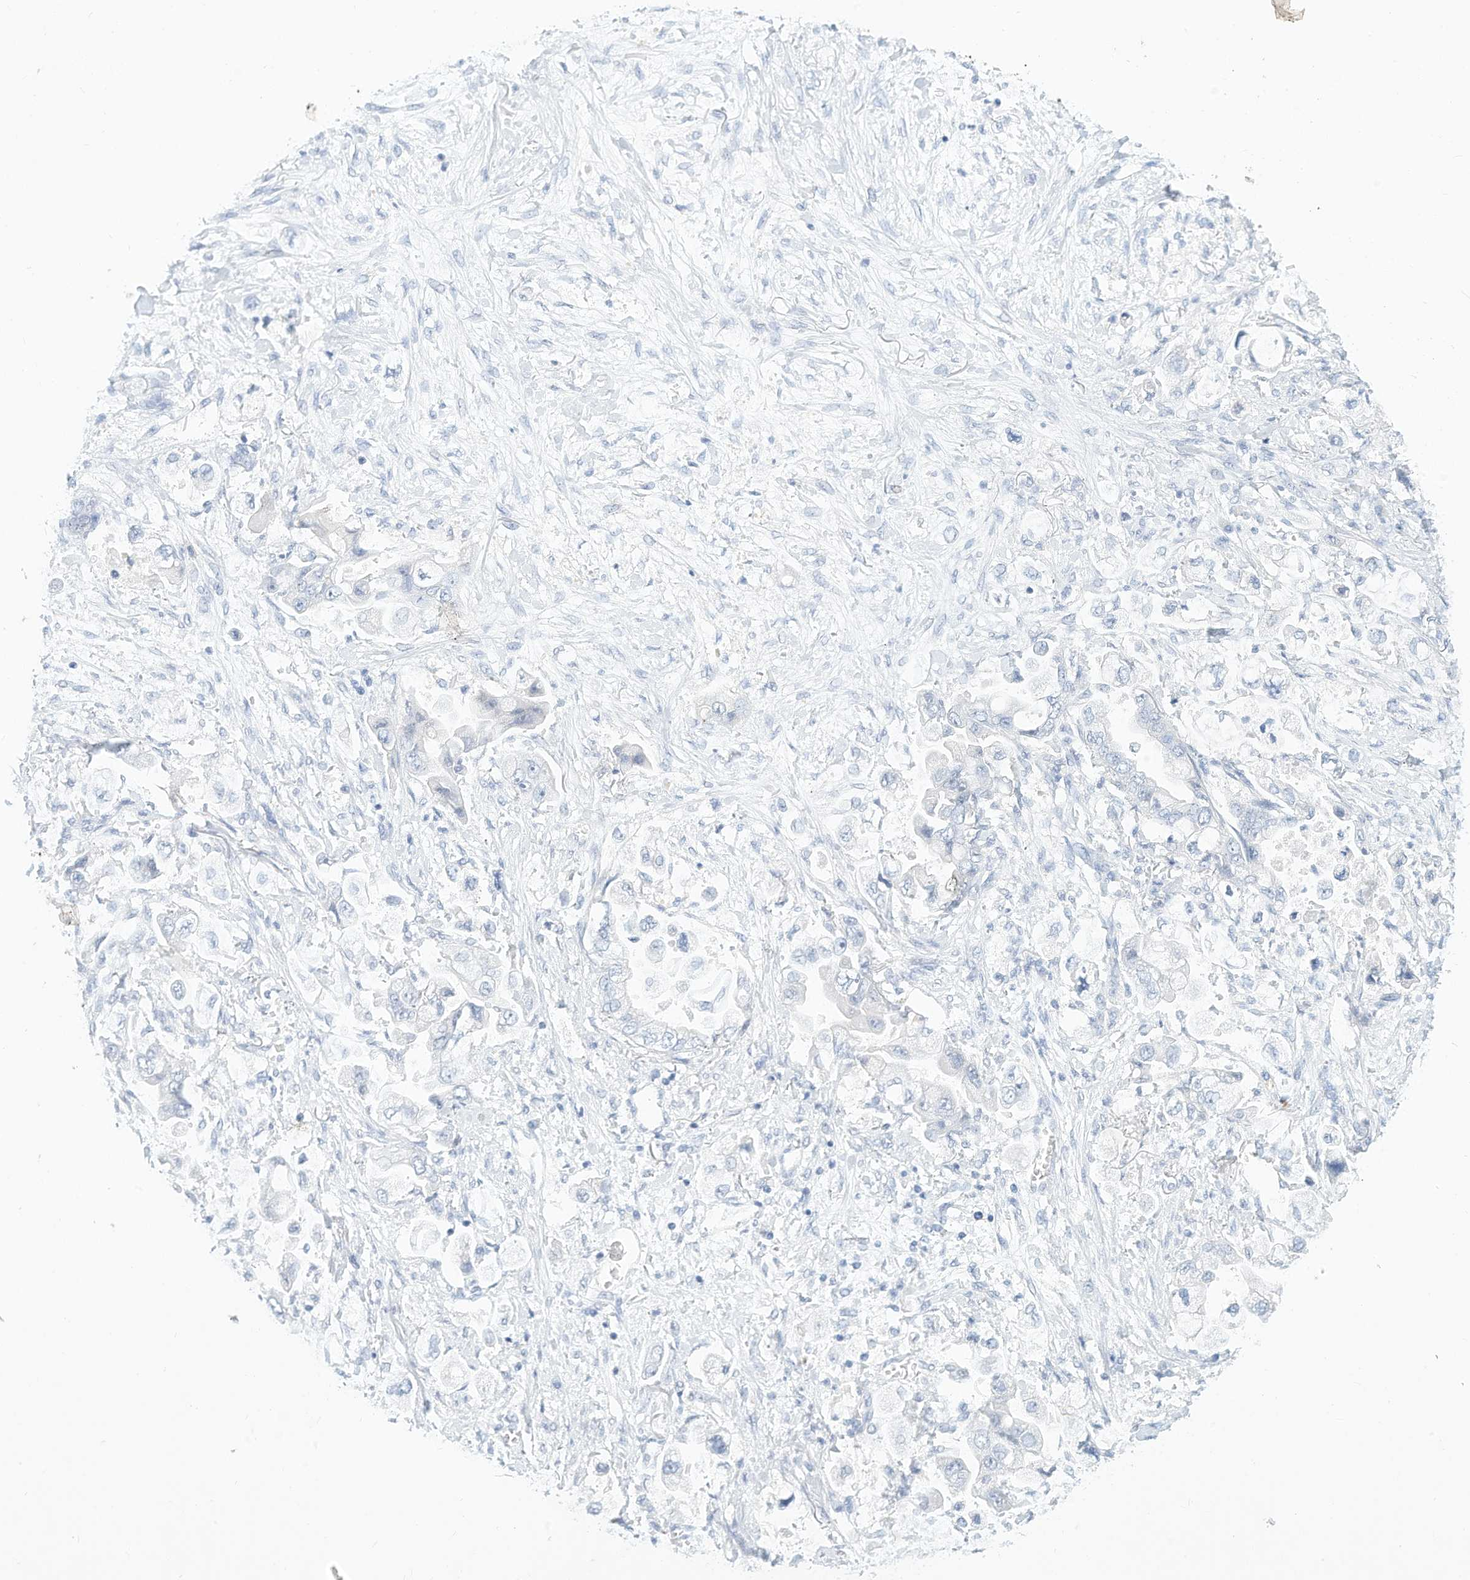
{"staining": {"intensity": "negative", "quantity": "none", "location": "none"}, "tissue": "stomach cancer", "cell_type": "Tumor cells", "image_type": "cancer", "snomed": [{"axis": "morphology", "description": "Adenocarcinoma, NOS"}, {"axis": "topography", "description": "Stomach"}], "caption": "Stomach cancer (adenocarcinoma) stained for a protein using immunohistochemistry (IHC) shows no positivity tumor cells.", "gene": "SPOCD1", "patient": {"sex": "male", "age": 62}}